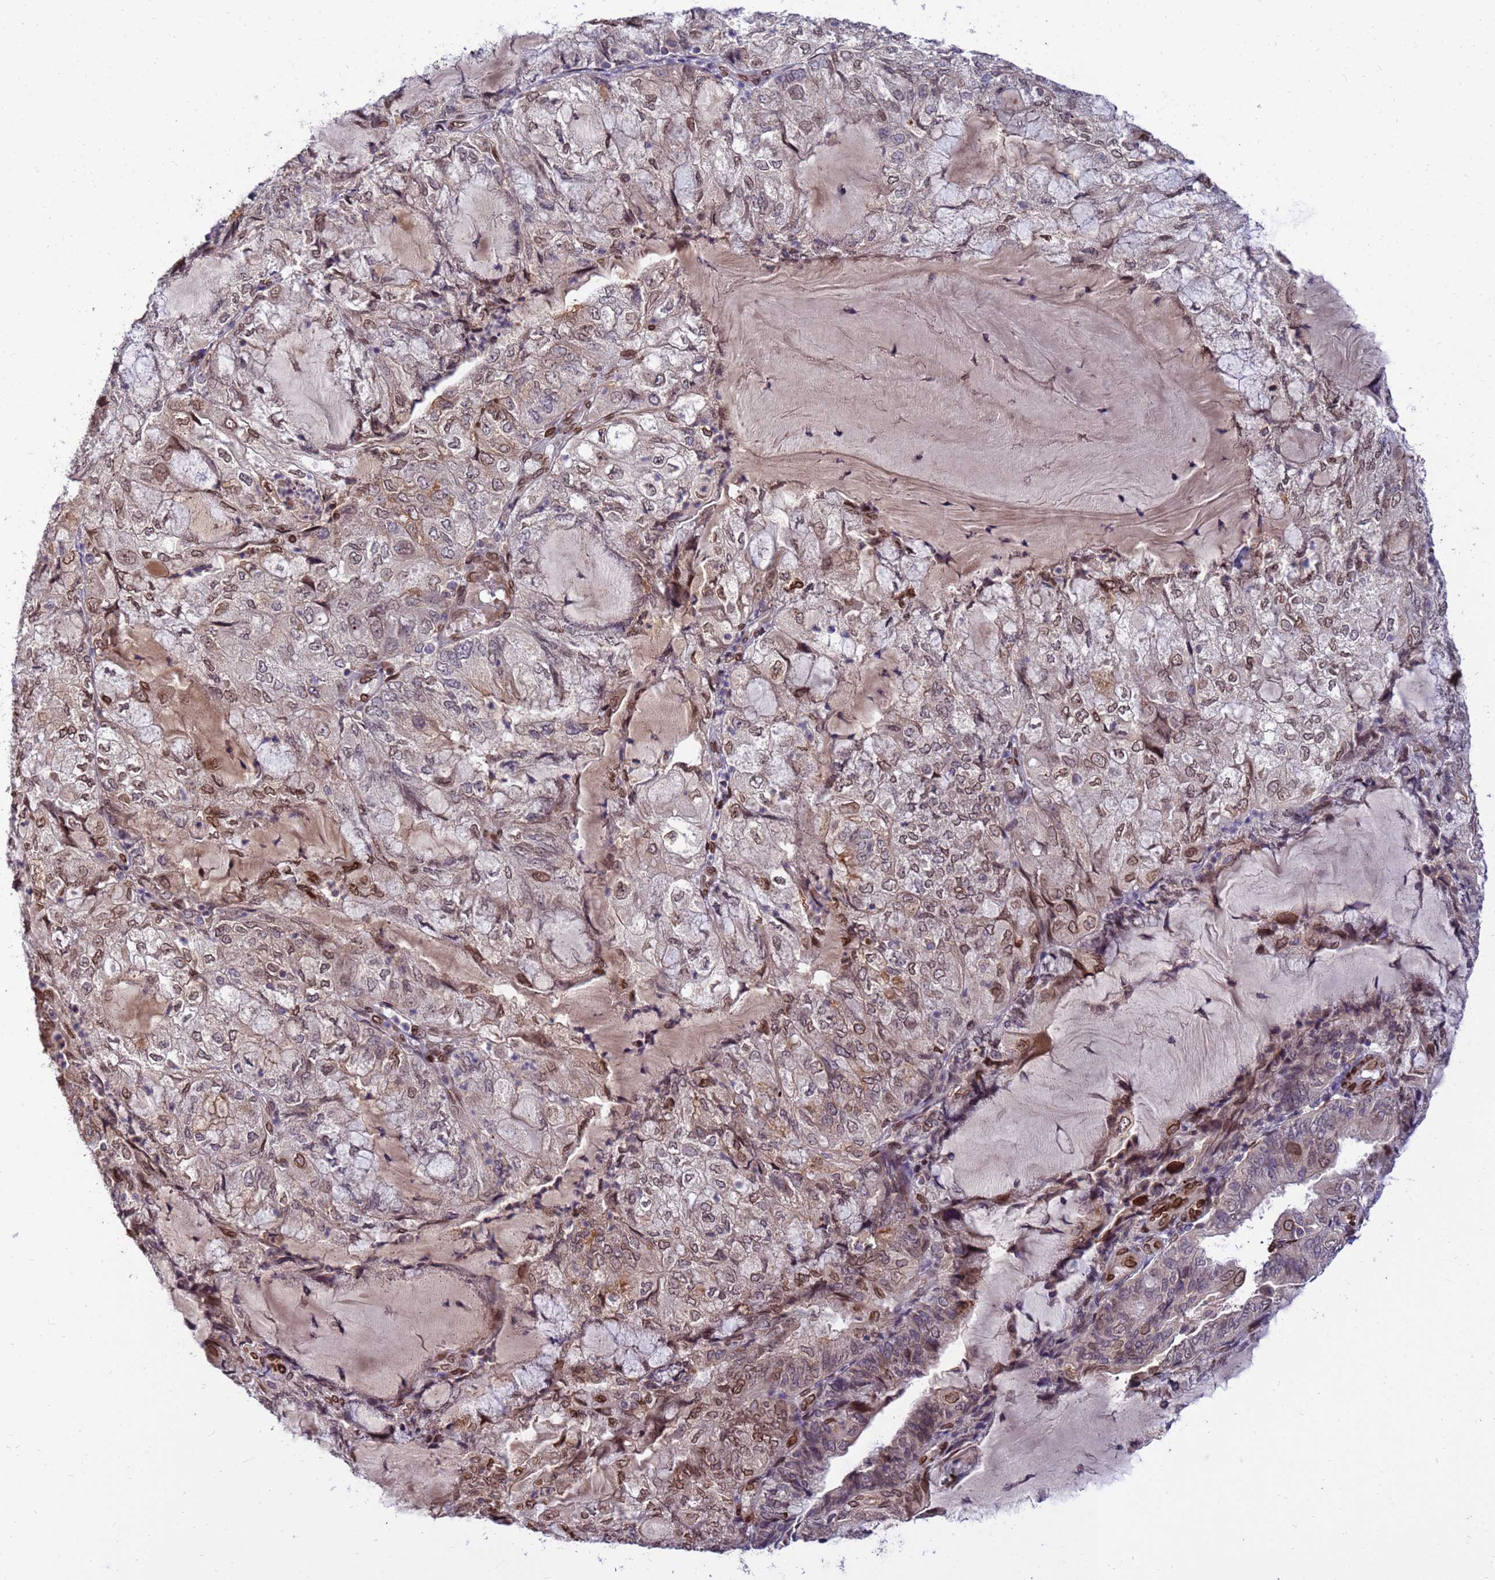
{"staining": {"intensity": "weak", "quantity": "25%-75%", "location": "cytoplasmic/membranous,nuclear"}, "tissue": "endometrial cancer", "cell_type": "Tumor cells", "image_type": "cancer", "snomed": [{"axis": "morphology", "description": "Adenocarcinoma, NOS"}, {"axis": "topography", "description": "Endometrium"}], "caption": "Endometrial cancer (adenocarcinoma) stained with a brown dye shows weak cytoplasmic/membranous and nuclear positive expression in approximately 25%-75% of tumor cells.", "gene": "GPR135", "patient": {"sex": "female", "age": 81}}